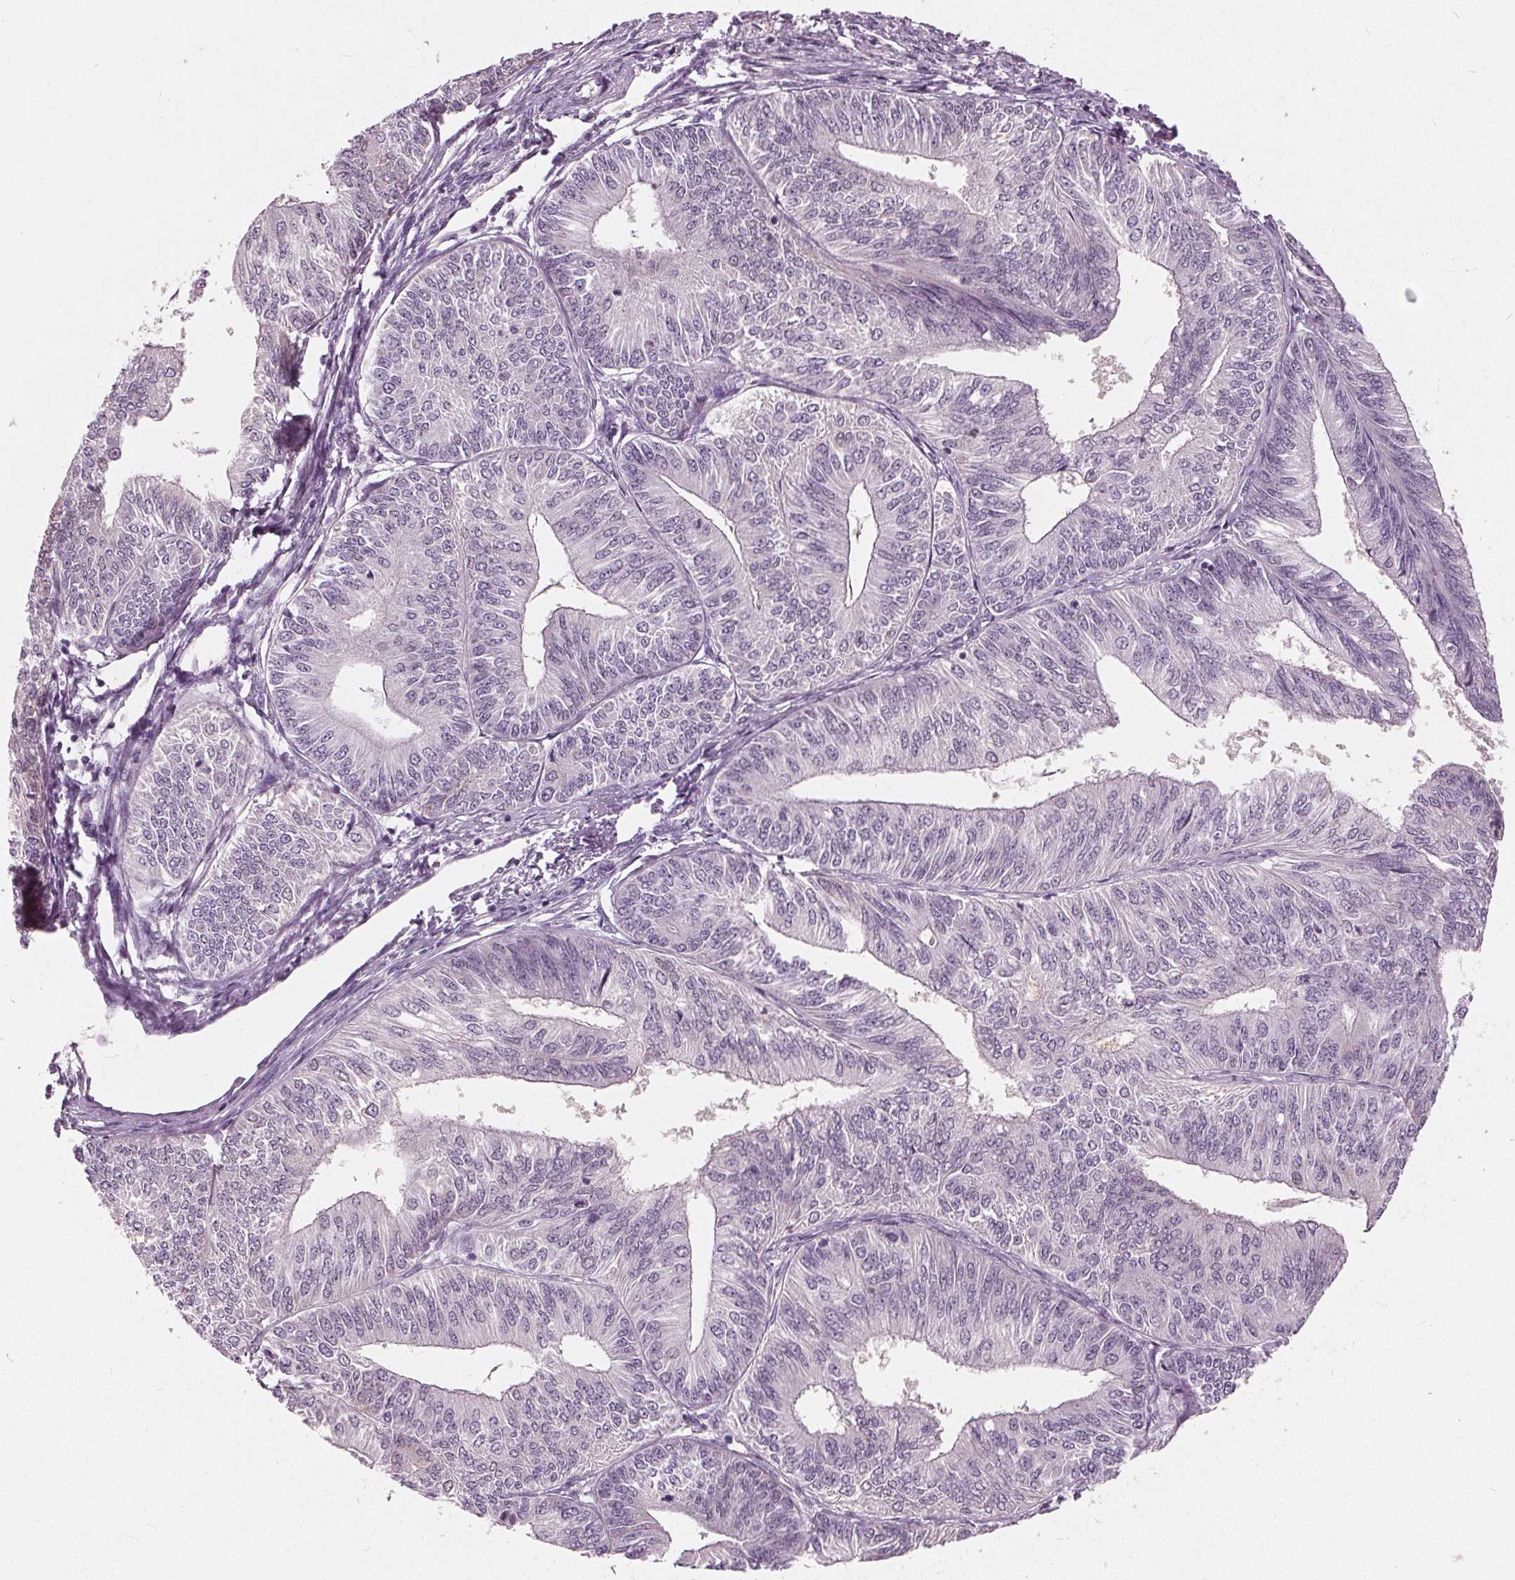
{"staining": {"intensity": "negative", "quantity": "none", "location": "none"}, "tissue": "endometrial cancer", "cell_type": "Tumor cells", "image_type": "cancer", "snomed": [{"axis": "morphology", "description": "Adenocarcinoma, NOS"}, {"axis": "topography", "description": "Endometrium"}], "caption": "Histopathology image shows no significant protein positivity in tumor cells of endometrial adenocarcinoma.", "gene": "TKFC", "patient": {"sex": "female", "age": 58}}